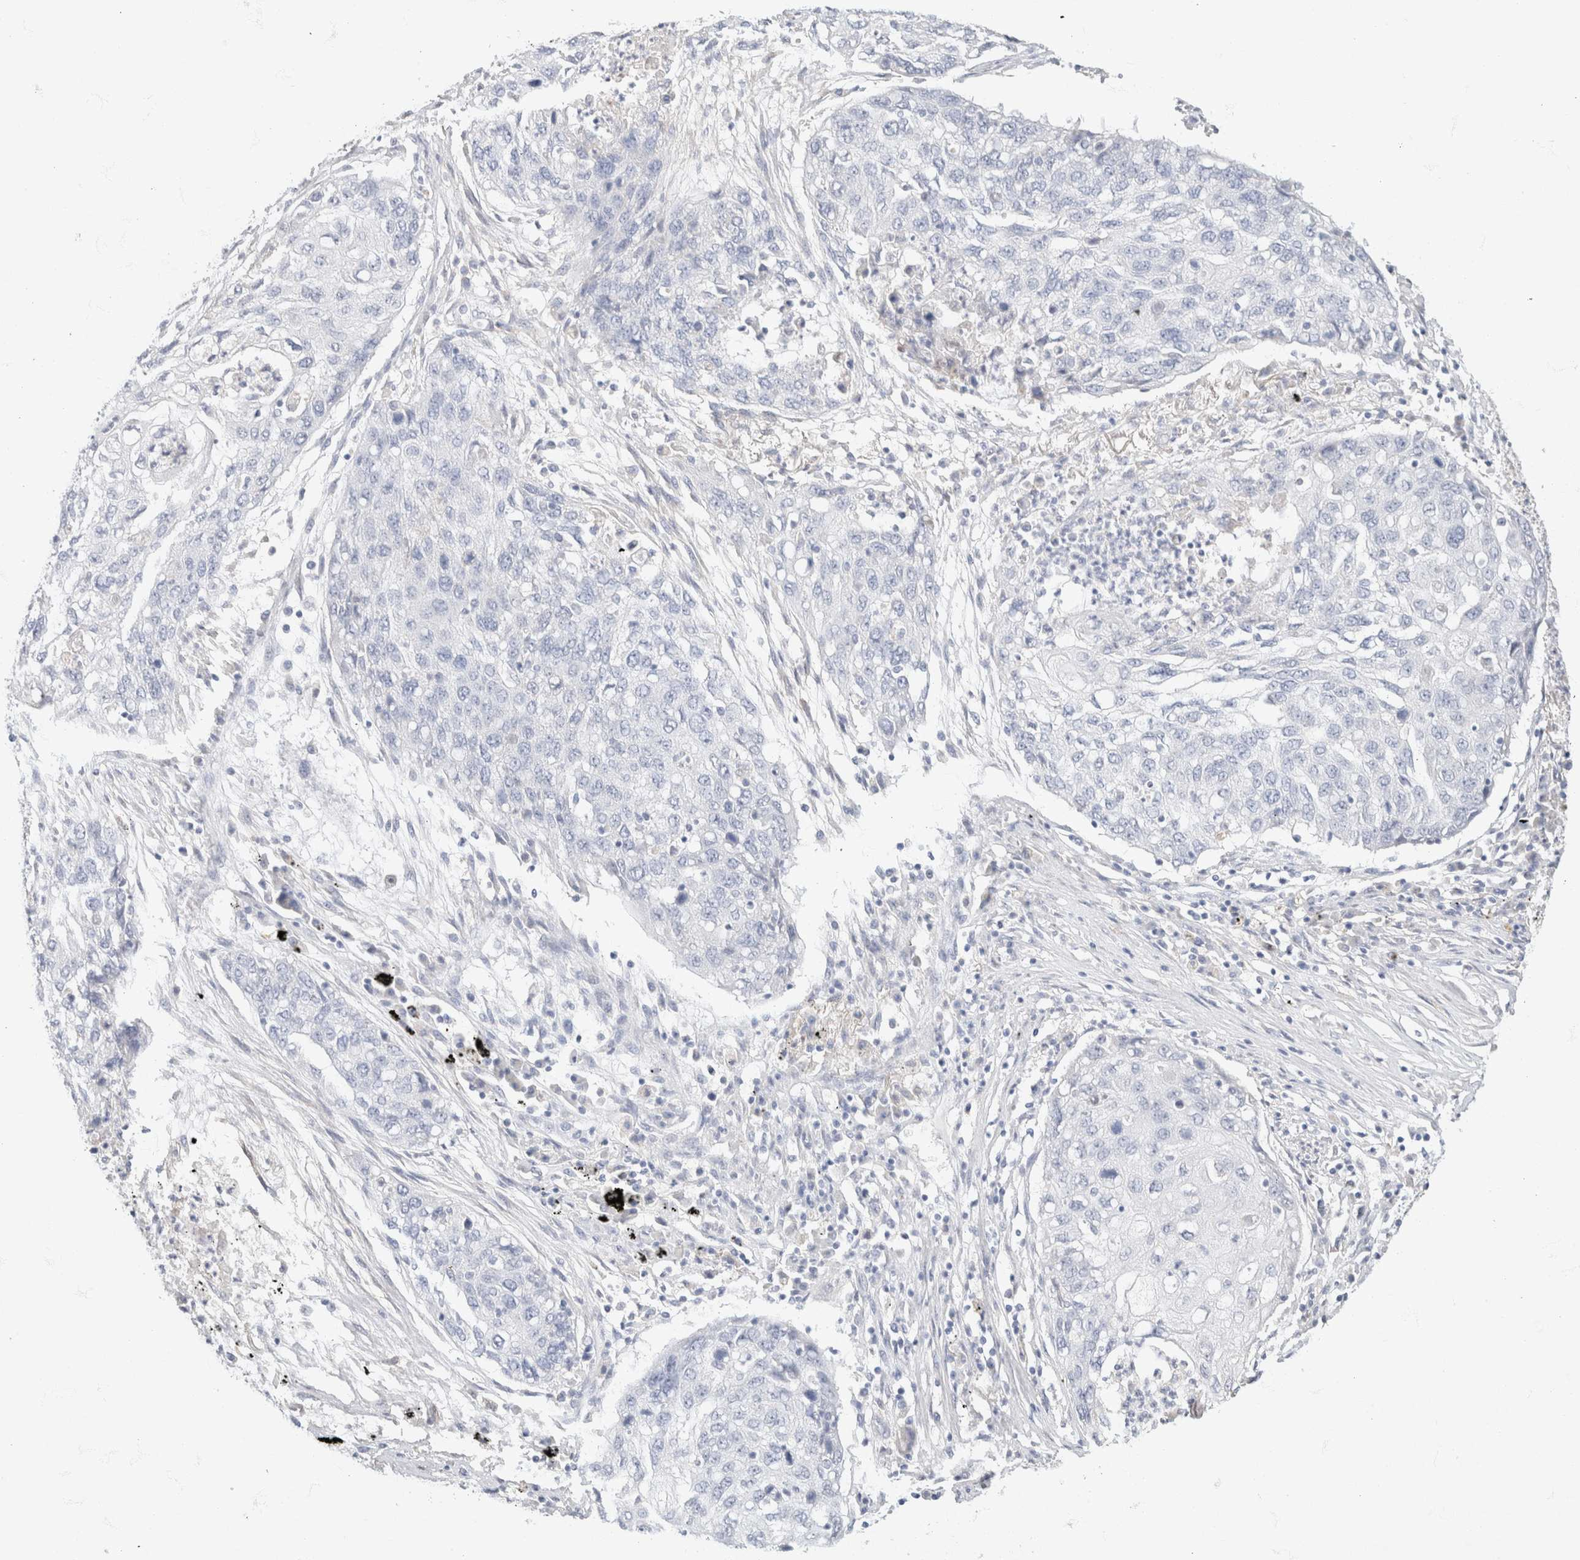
{"staining": {"intensity": "negative", "quantity": "none", "location": "none"}, "tissue": "lung cancer", "cell_type": "Tumor cells", "image_type": "cancer", "snomed": [{"axis": "morphology", "description": "Squamous cell carcinoma, NOS"}, {"axis": "topography", "description": "Lung"}], "caption": "This is an immunohistochemistry (IHC) micrograph of lung squamous cell carcinoma. There is no positivity in tumor cells.", "gene": "CA12", "patient": {"sex": "female", "age": 63}}